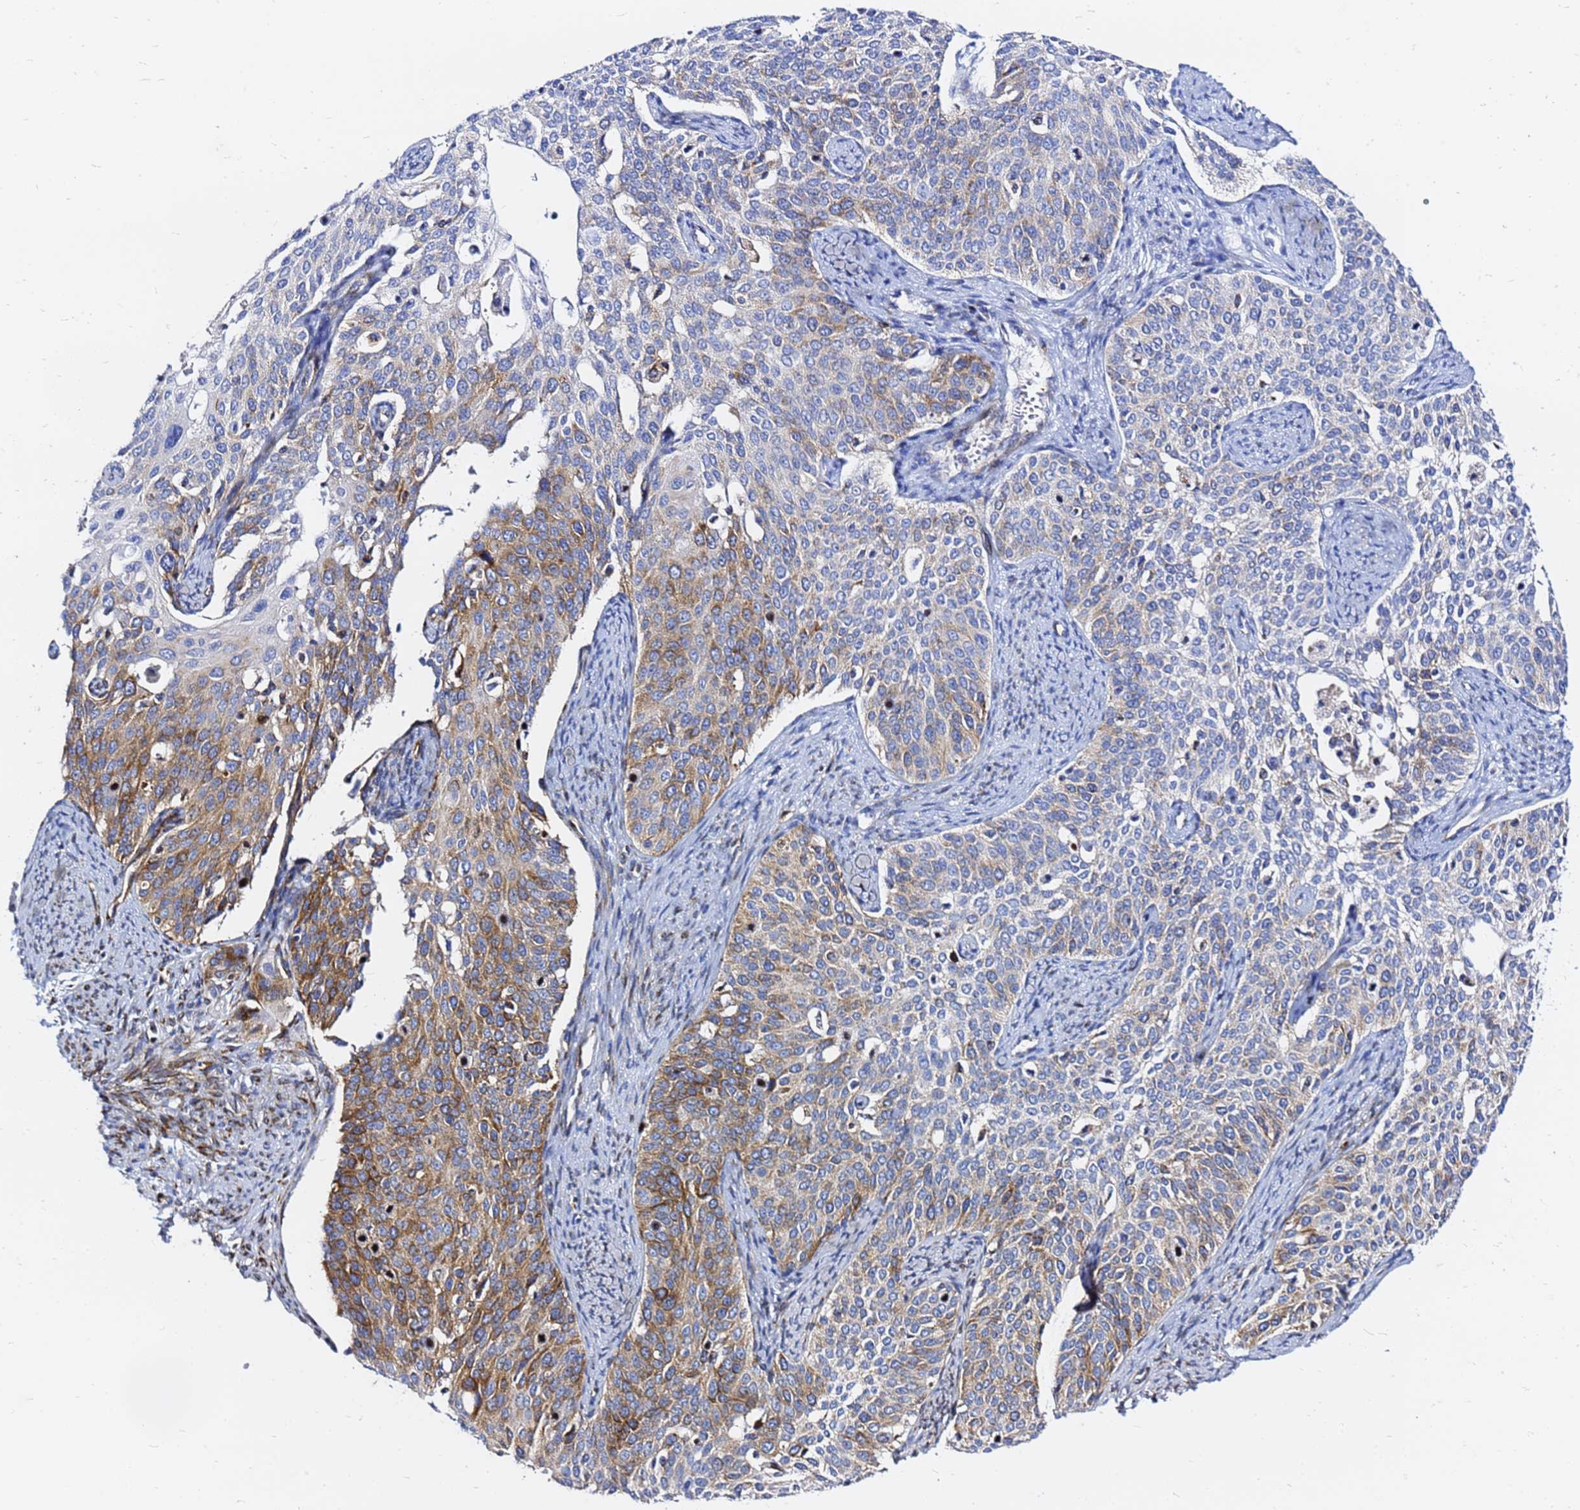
{"staining": {"intensity": "moderate", "quantity": "25%-75%", "location": "cytoplasmic/membranous"}, "tissue": "cervical cancer", "cell_type": "Tumor cells", "image_type": "cancer", "snomed": [{"axis": "morphology", "description": "Squamous cell carcinoma, NOS"}, {"axis": "topography", "description": "Cervix"}], "caption": "A high-resolution image shows immunohistochemistry (IHC) staining of cervical cancer (squamous cell carcinoma), which reveals moderate cytoplasmic/membranous expression in approximately 25%-75% of tumor cells. (IHC, brightfield microscopy, high magnification).", "gene": "TUBA8", "patient": {"sex": "female", "age": 44}}